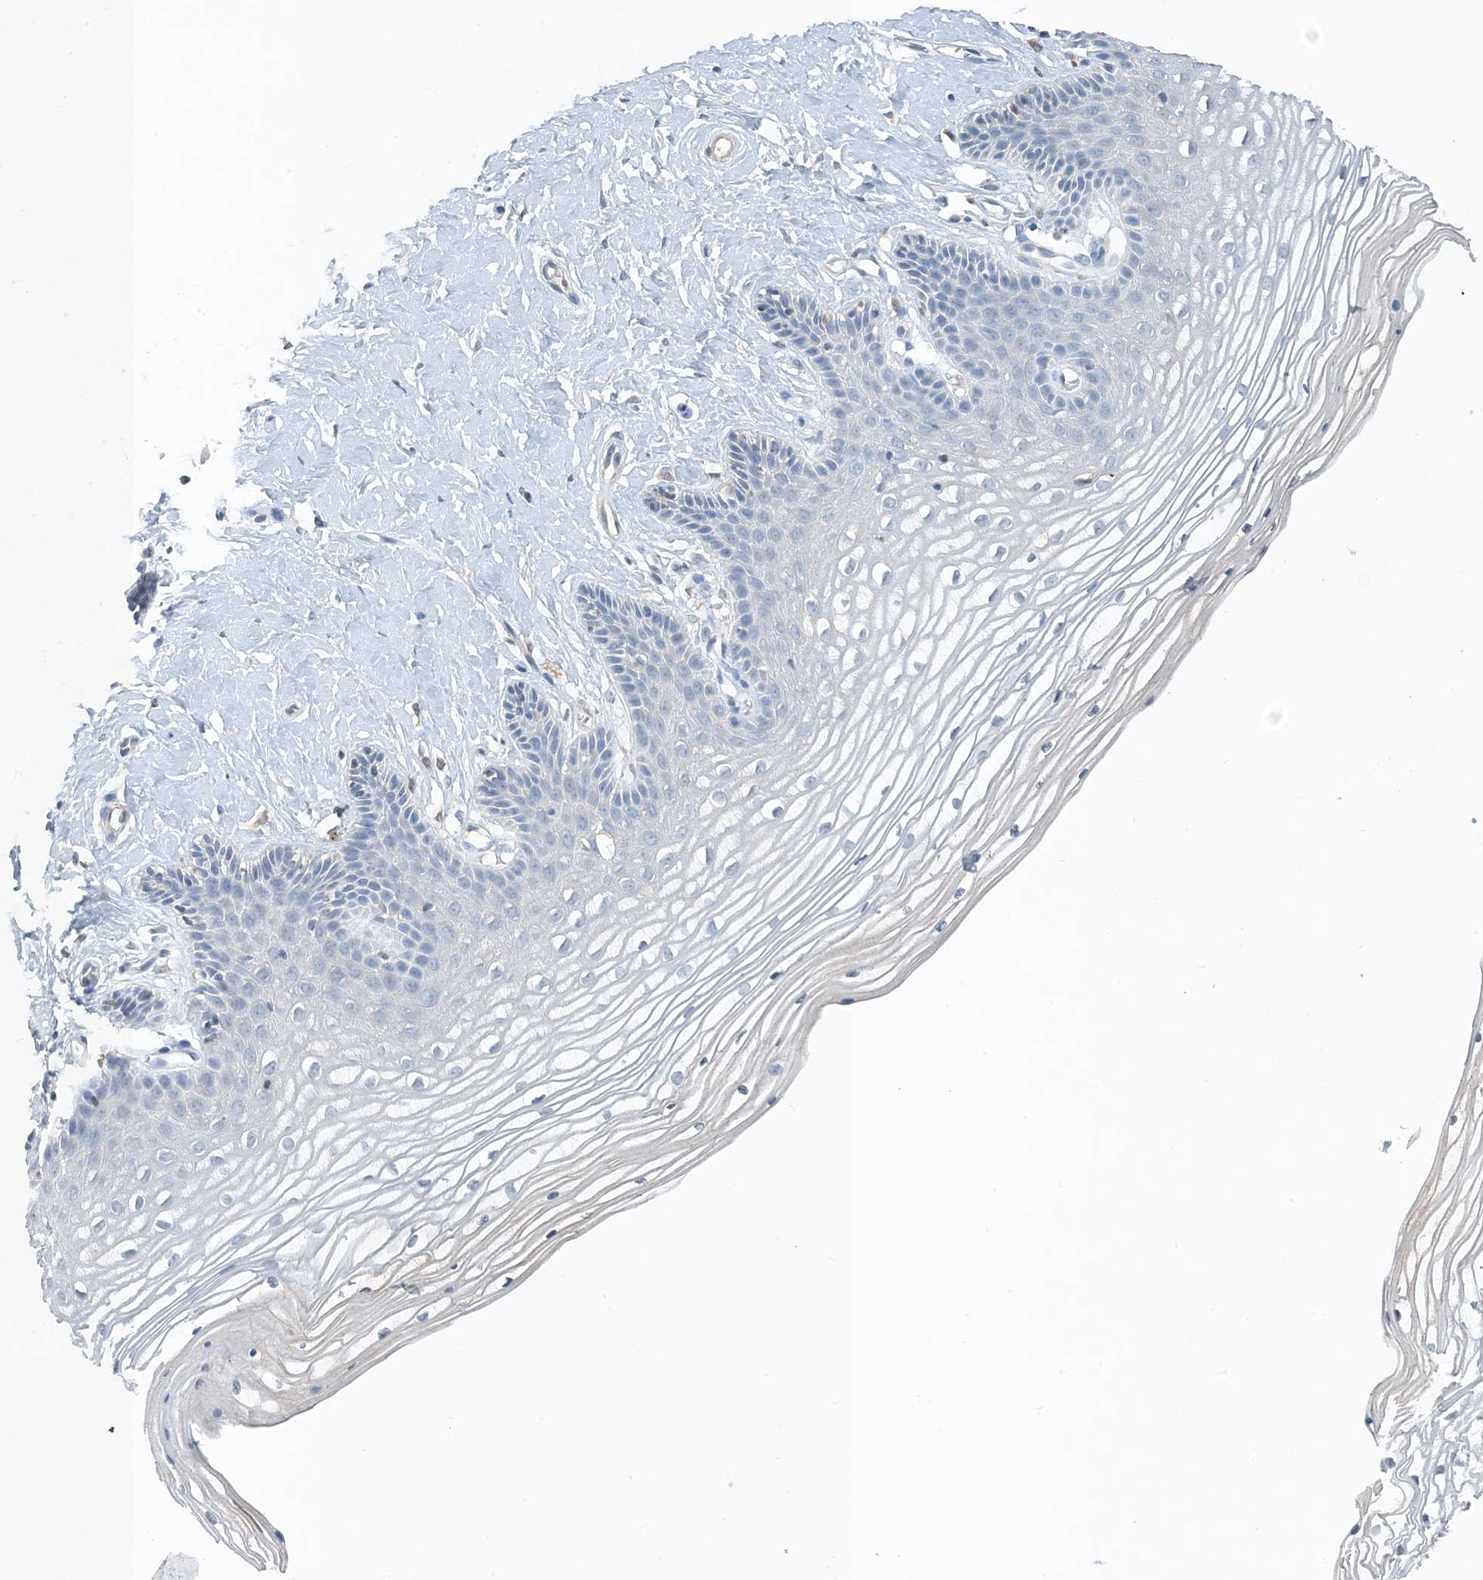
{"staining": {"intensity": "negative", "quantity": "none", "location": "none"}, "tissue": "vagina", "cell_type": "Squamous epithelial cells", "image_type": "normal", "snomed": [{"axis": "morphology", "description": "Normal tissue, NOS"}, {"axis": "topography", "description": "Vagina"}, {"axis": "topography", "description": "Cervix"}], "caption": "Photomicrograph shows no significant protein staining in squamous epithelial cells of benign vagina. (DAB (3,3'-diaminobenzidine) immunohistochemistry, high magnification).", "gene": "CTRL", "patient": {"sex": "female", "age": 40}}